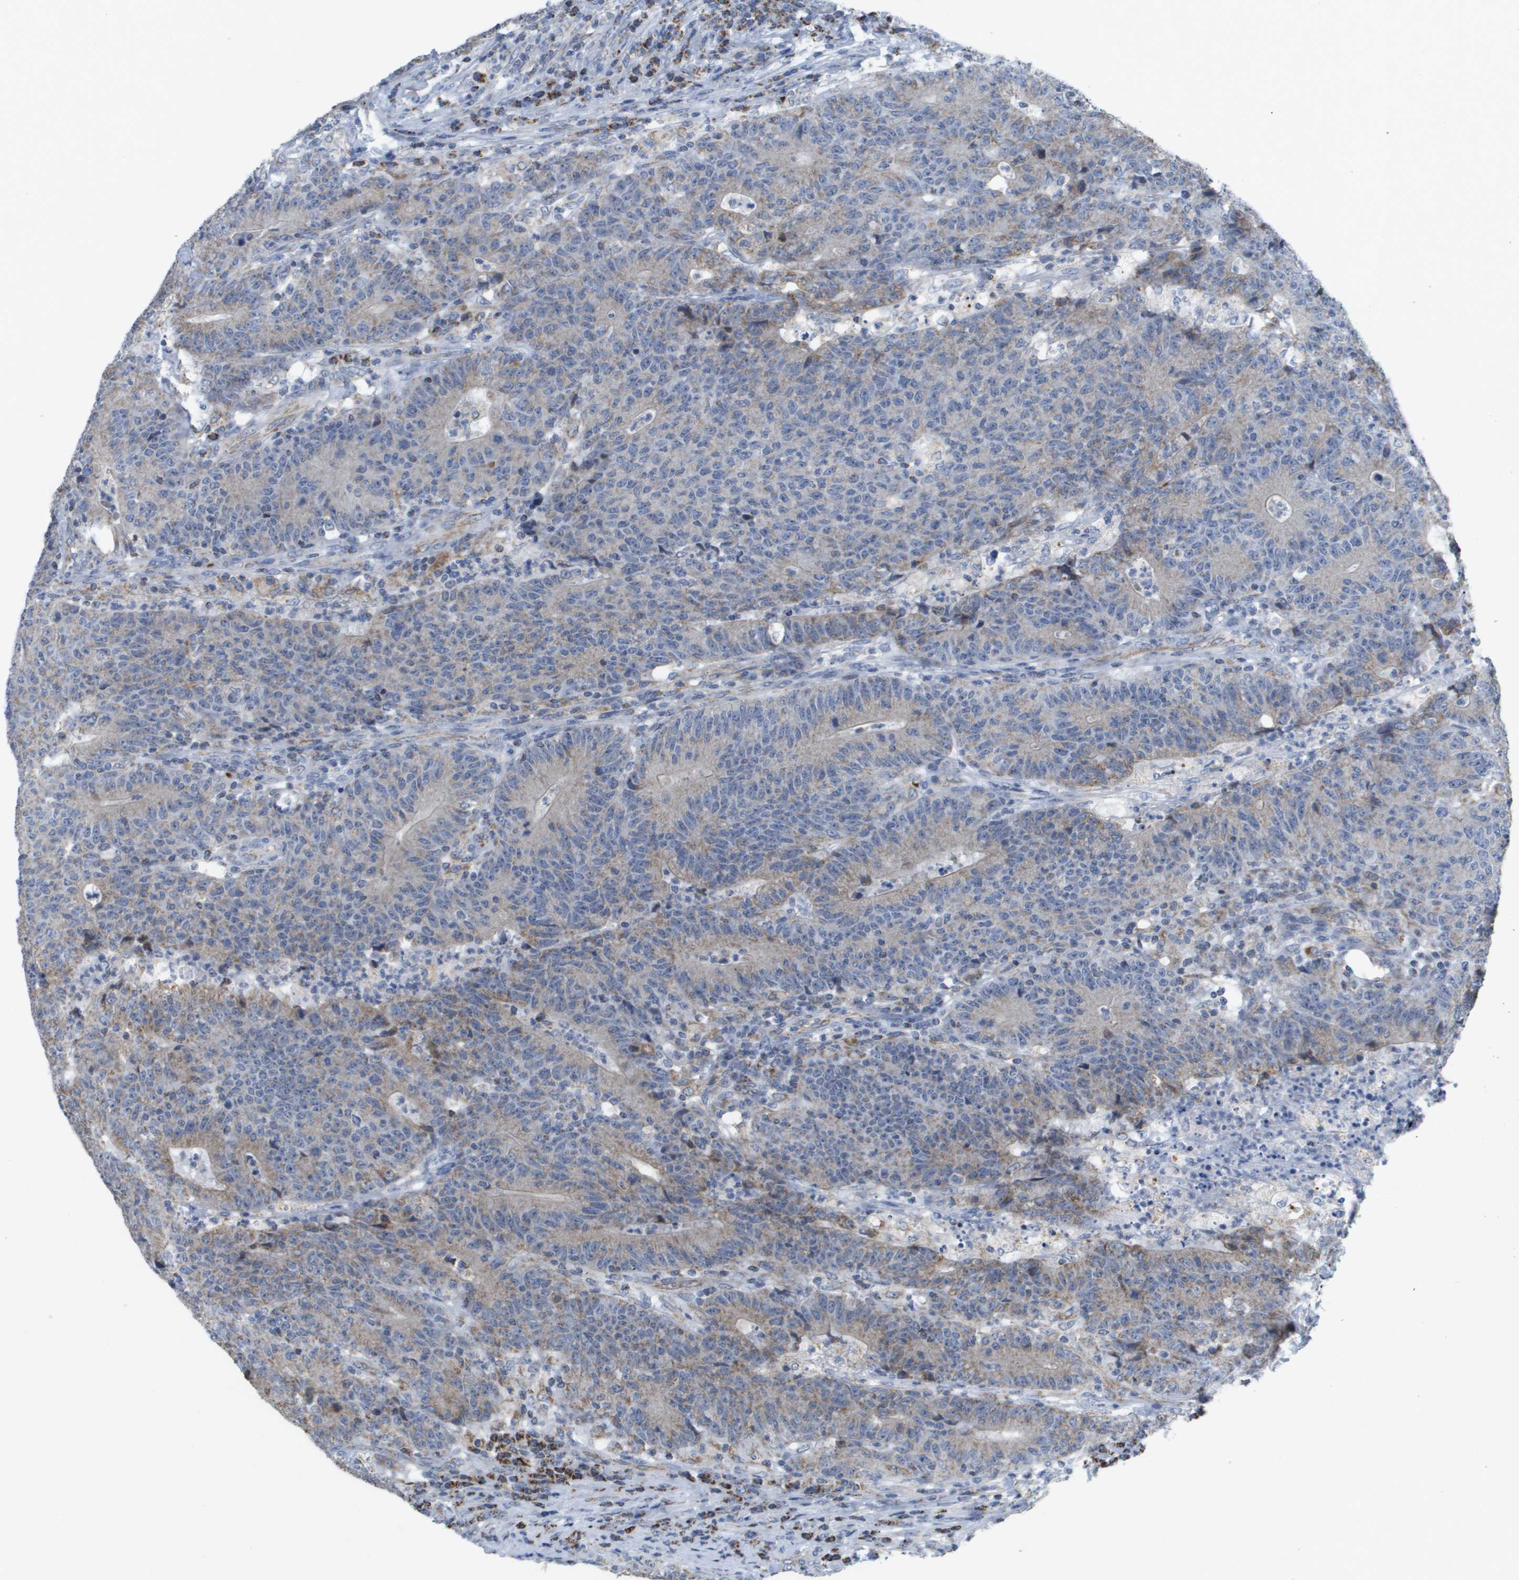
{"staining": {"intensity": "weak", "quantity": "25%-75%", "location": "cytoplasmic/membranous"}, "tissue": "colorectal cancer", "cell_type": "Tumor cells", "image_type": "cancer", "snomed": [{"axis": "morphology", "description": "Normal tissue, NOS"}, {"axis": "morphology", "description": "Adenocarcinoma, NOS"}, {"axis": "topography", "description": "Colon"}], "caption": "Tumor cells show low levels of weak cytoplasmic/membranous expression in about 25%-75% of cells in human adenocarcinoma (colorectal).", "gene": "TMEM223", "patient": {"sex": "female", "age": 75}}